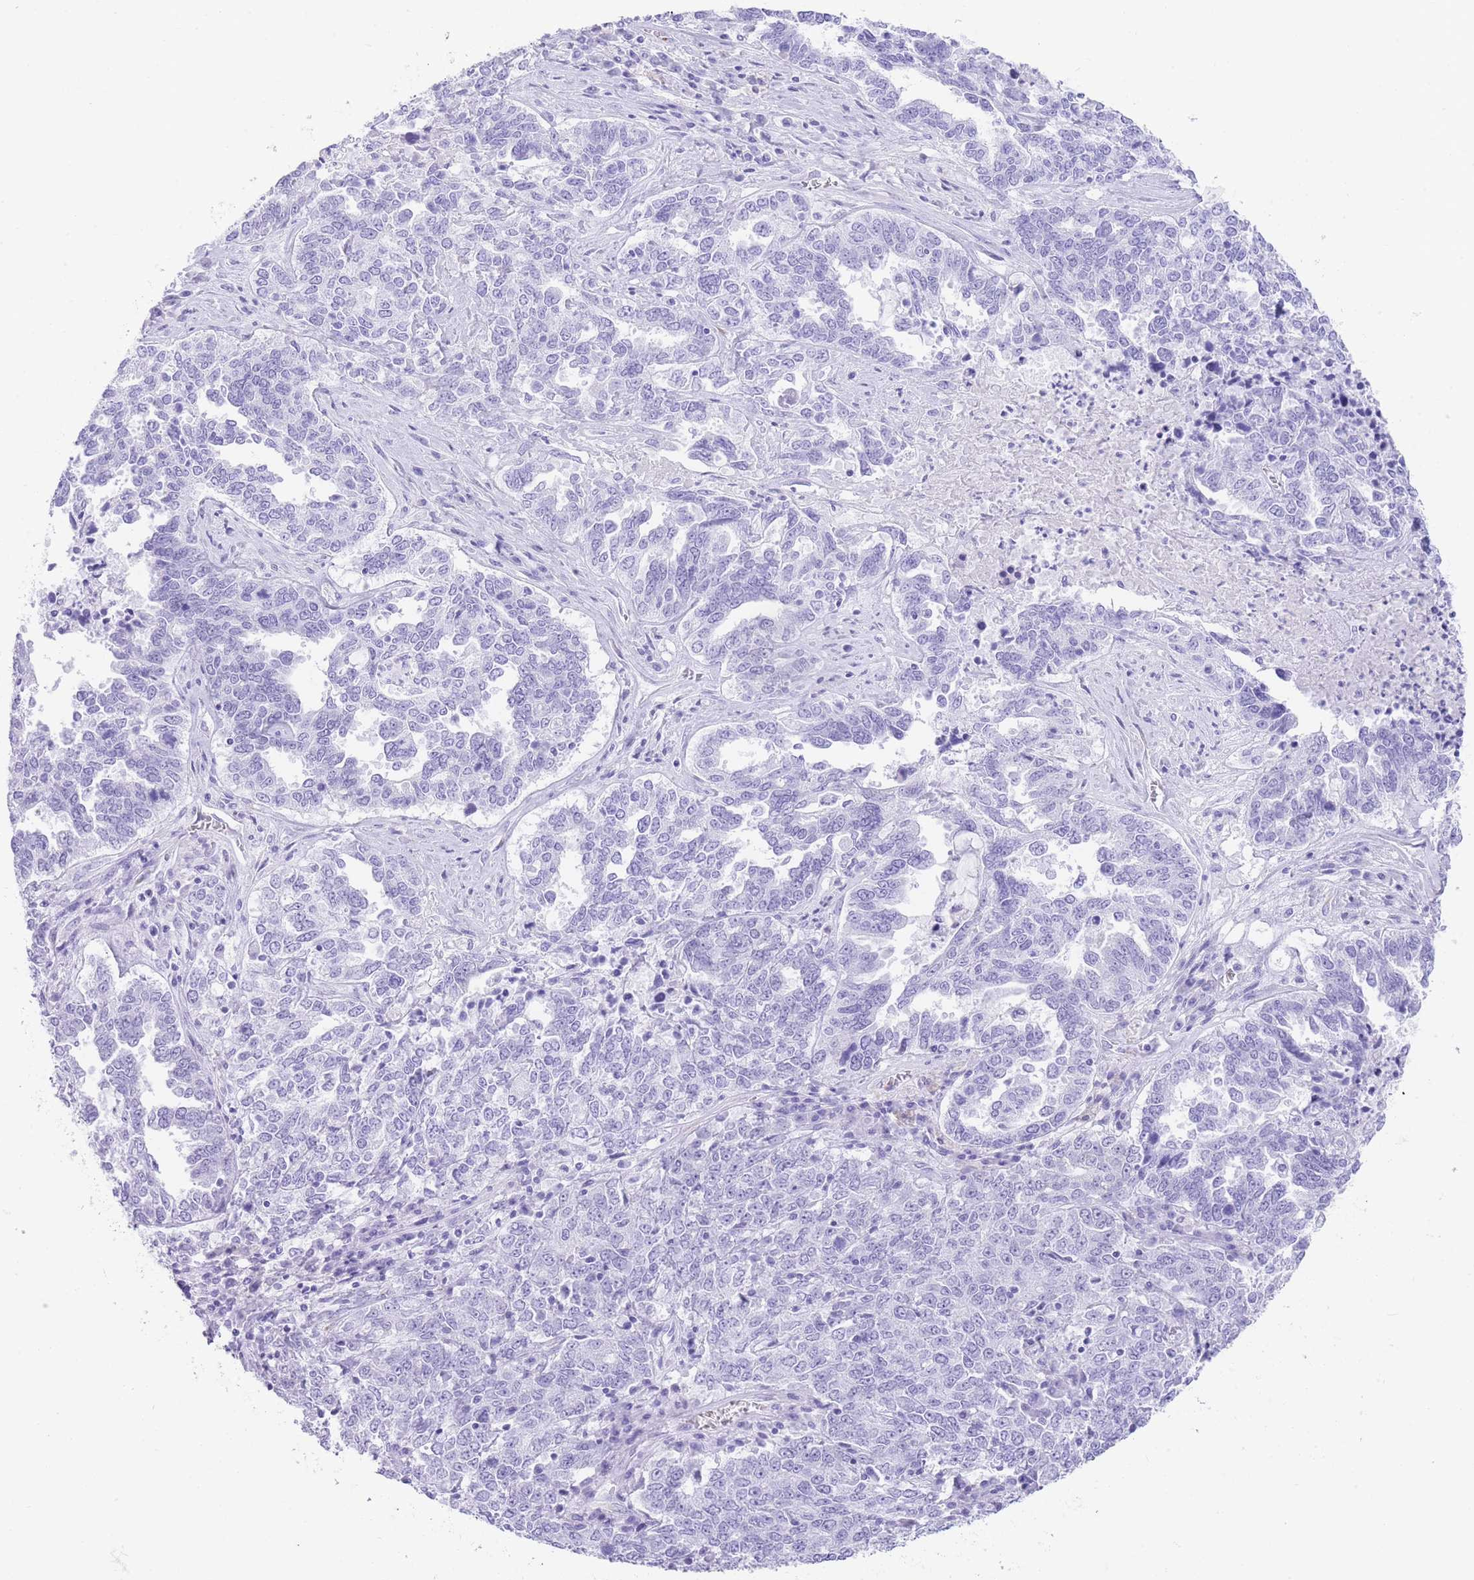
{"staining": {"intensity": "negative", "quantity": "none", "location": "none"}, "tissue": "ovarian cancer", "cell_type": "Tumor cells", "image_type": "cancer", "snomed": [{"axis": "morphology", "description": "Carcinoma, endometroid"}, {"axis": "topography", "description": "Ovary"}], "caption": "Immunohistochemical staining of human endometroid carcinoma (ovarian) reveals no significant staining in tumor cells. (DAB (3,3'-diaminobenzidine) immunohistochemistry (IHC) with hematoxylin counter stain).", "gene": "ELOA2", "patient": {"sex": "female", "age": 62}}